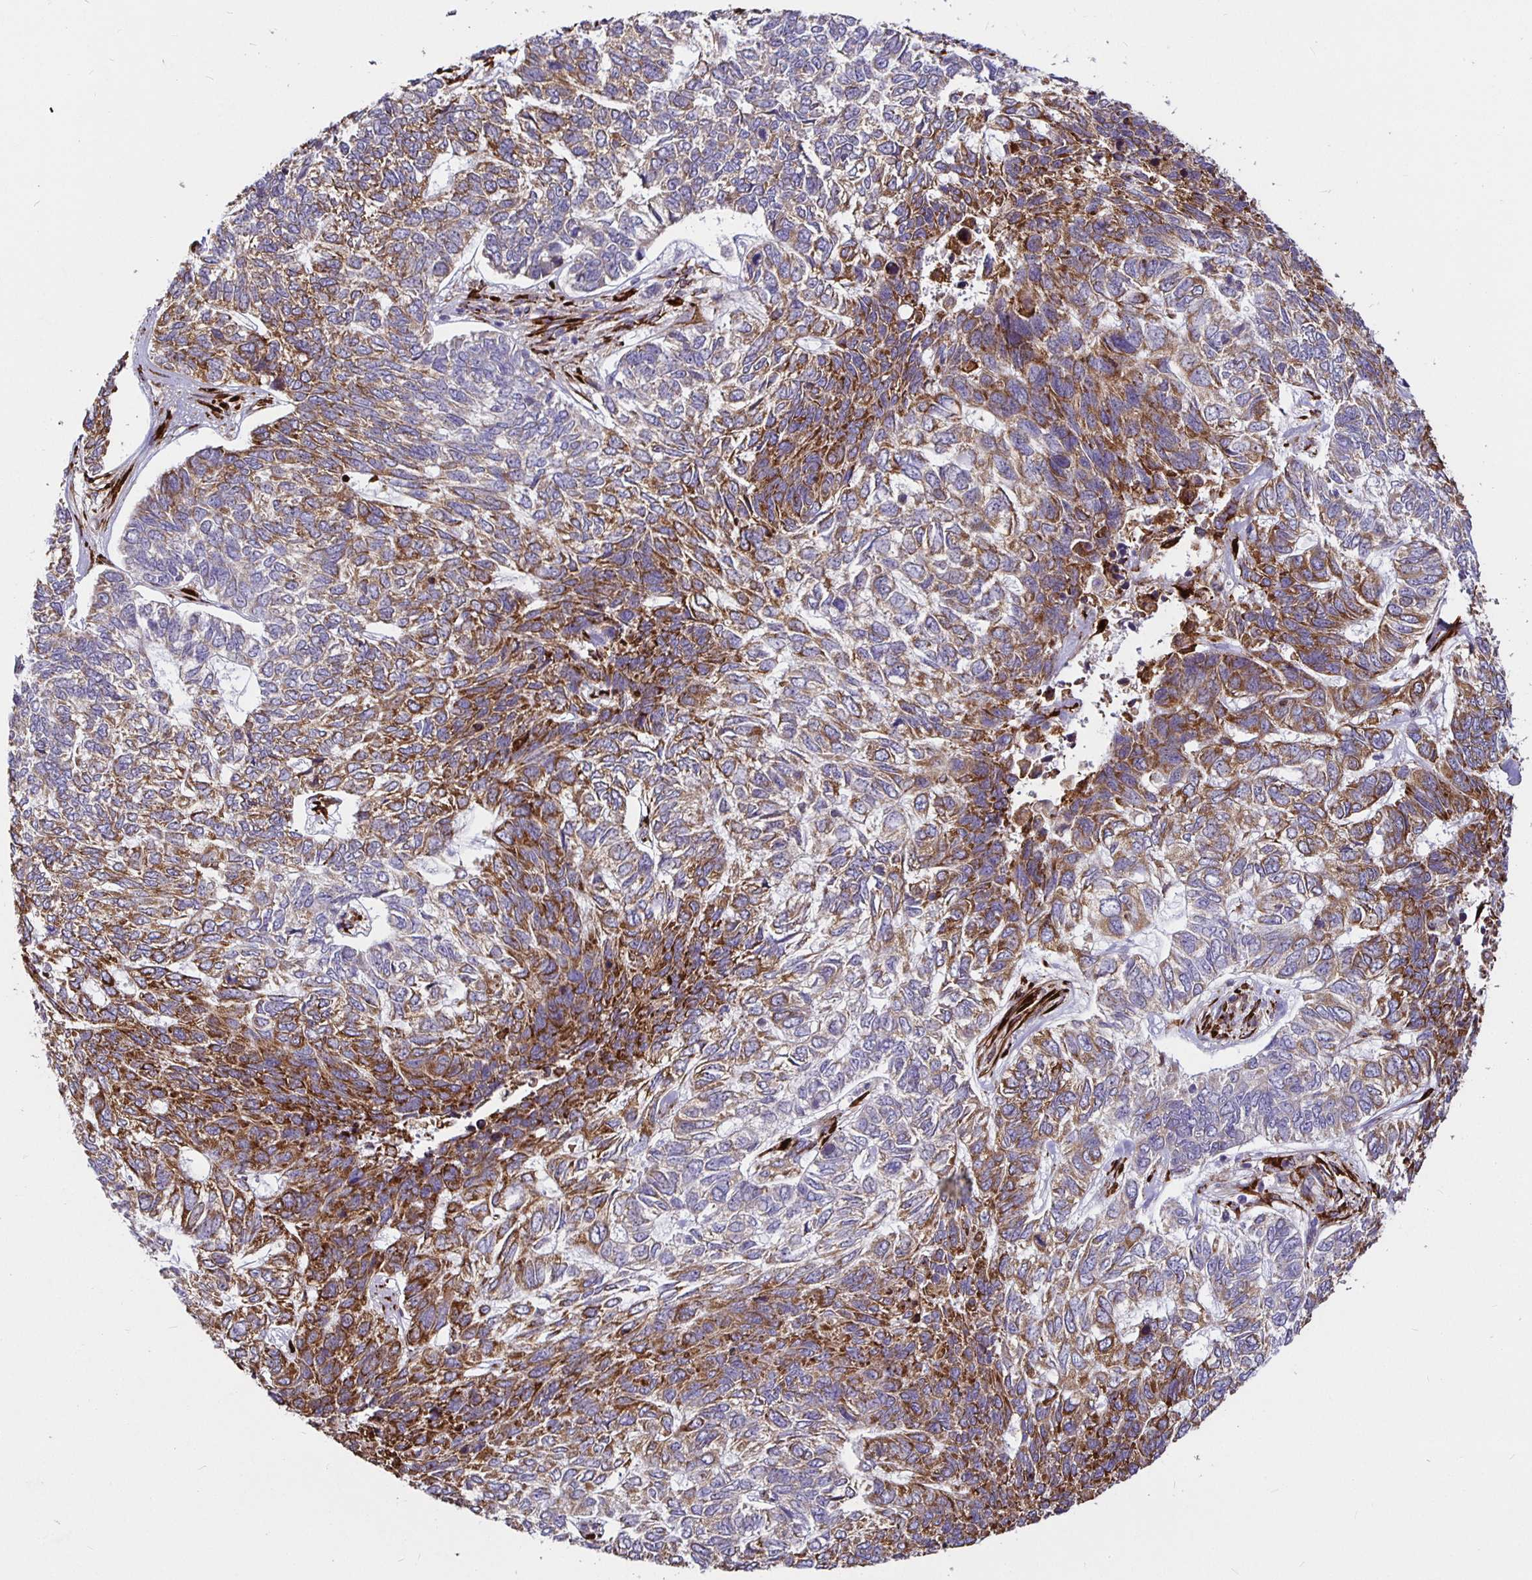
{"staining": {"intensity": "moderate", "quantity": "25%-75%", "location": "cytoplasmic/membranous"}, "tissue": "skin cancer", "cell_type": "Tumor cells", "image_type": "cancer", "snomed": [{"axis": "morphology", "description": "Basal cell carcinoma"}, {"axis": "topography", "description": "Skin"}], "caption": "There is medium levels of moderate cytoplasmic/membranous expression in tumor cells of skin basal cell carcinoma, as demonstrated by immunohistochemical staining (brown color).", "gene": "P4HA2", "patient": {"sex": "female", "age": 65}}